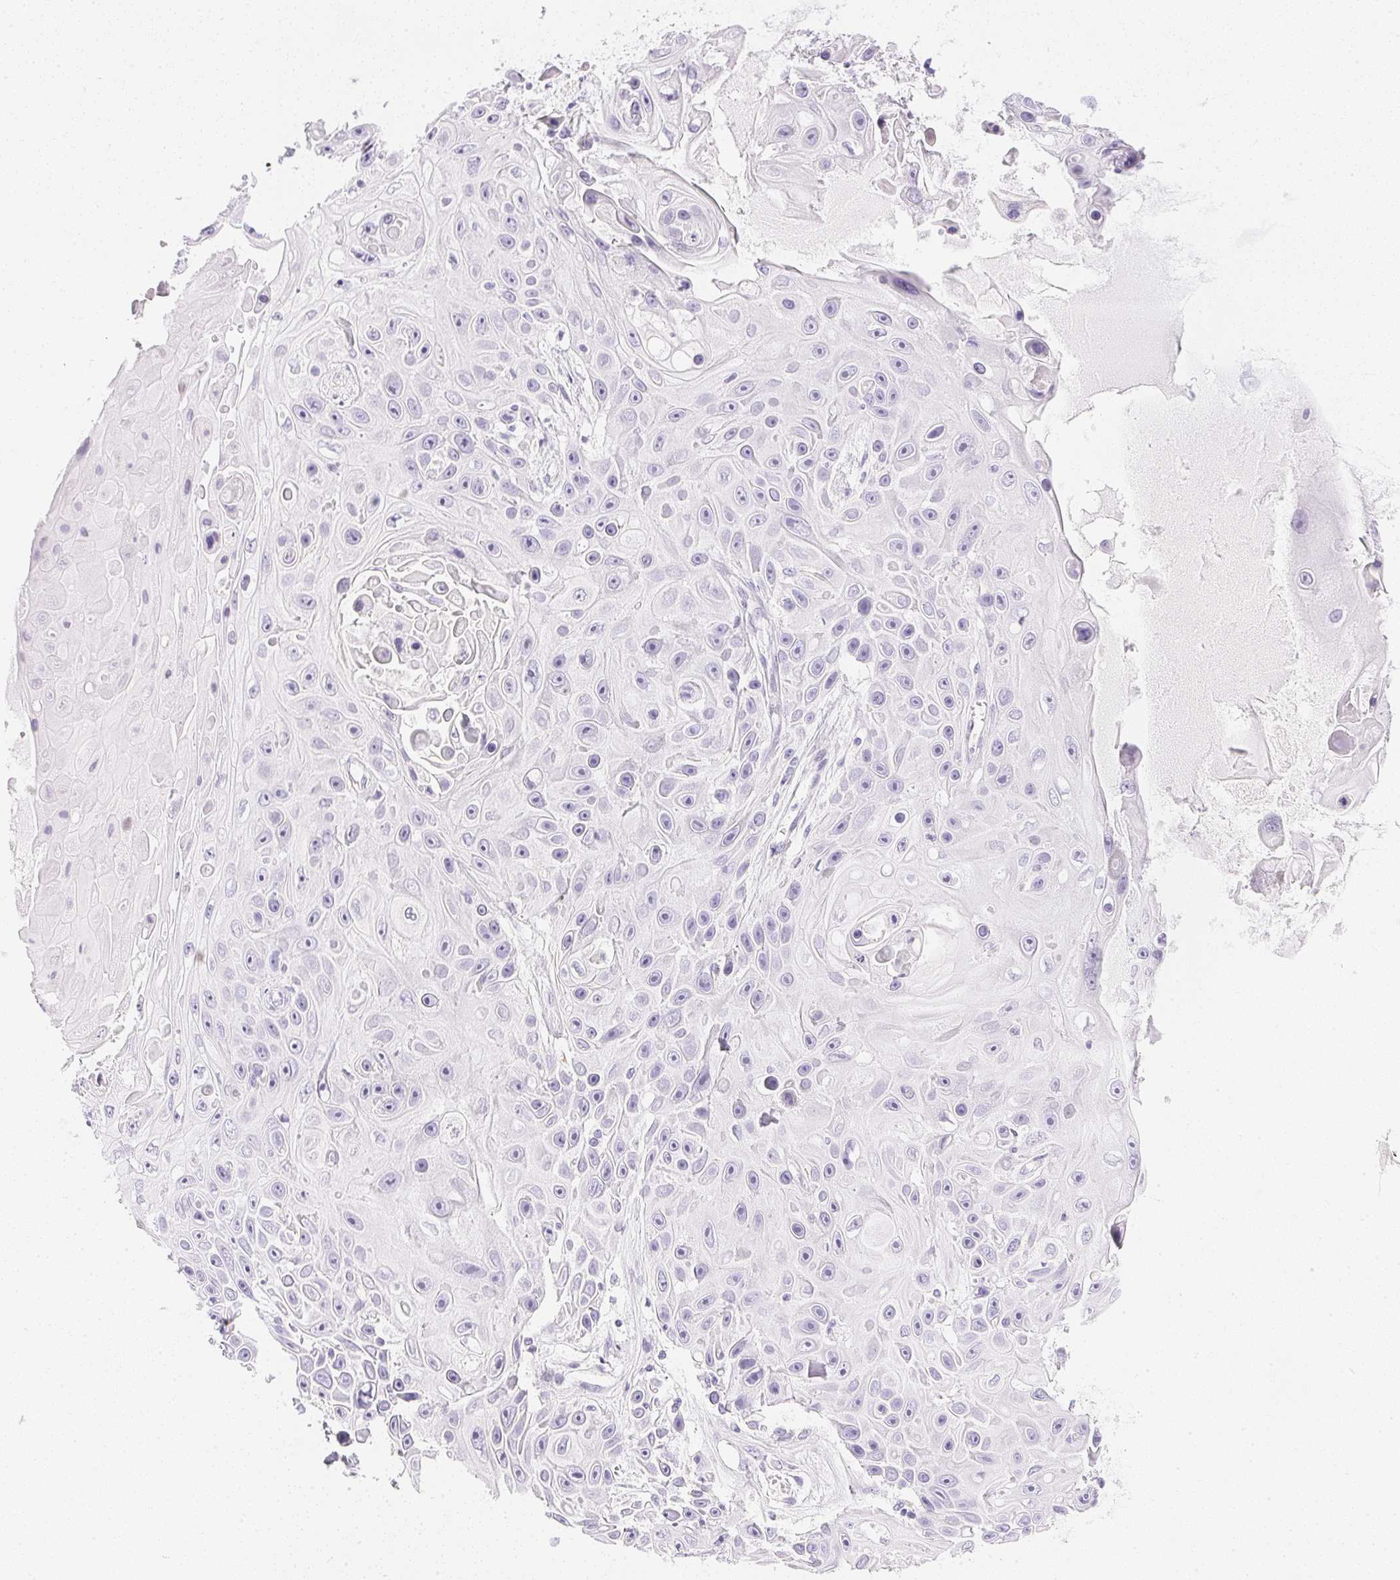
{"staining": {"intensity": "negative", "quantity": "none", "location": "none"}, "tissue": "skin cancer", "cell_type": "Tumor cells", "image_type": "cancer", "snomed": [{"axis": "morphology", "description": "Squamous cell carcinoma, NOS"}, {"axis": "topography", "description": "Skin"}], "caption": "A high-resolution histopathology image shows IHC staining of skin squamous cell carcinoma, which reveals no significant expression in tumor cells. (DAB (3,3'-diaminobenzidine) IHC with hematoxylin counter stain).", "gene": "CPB1", "patient": {"sex": "male", "age": 82}}